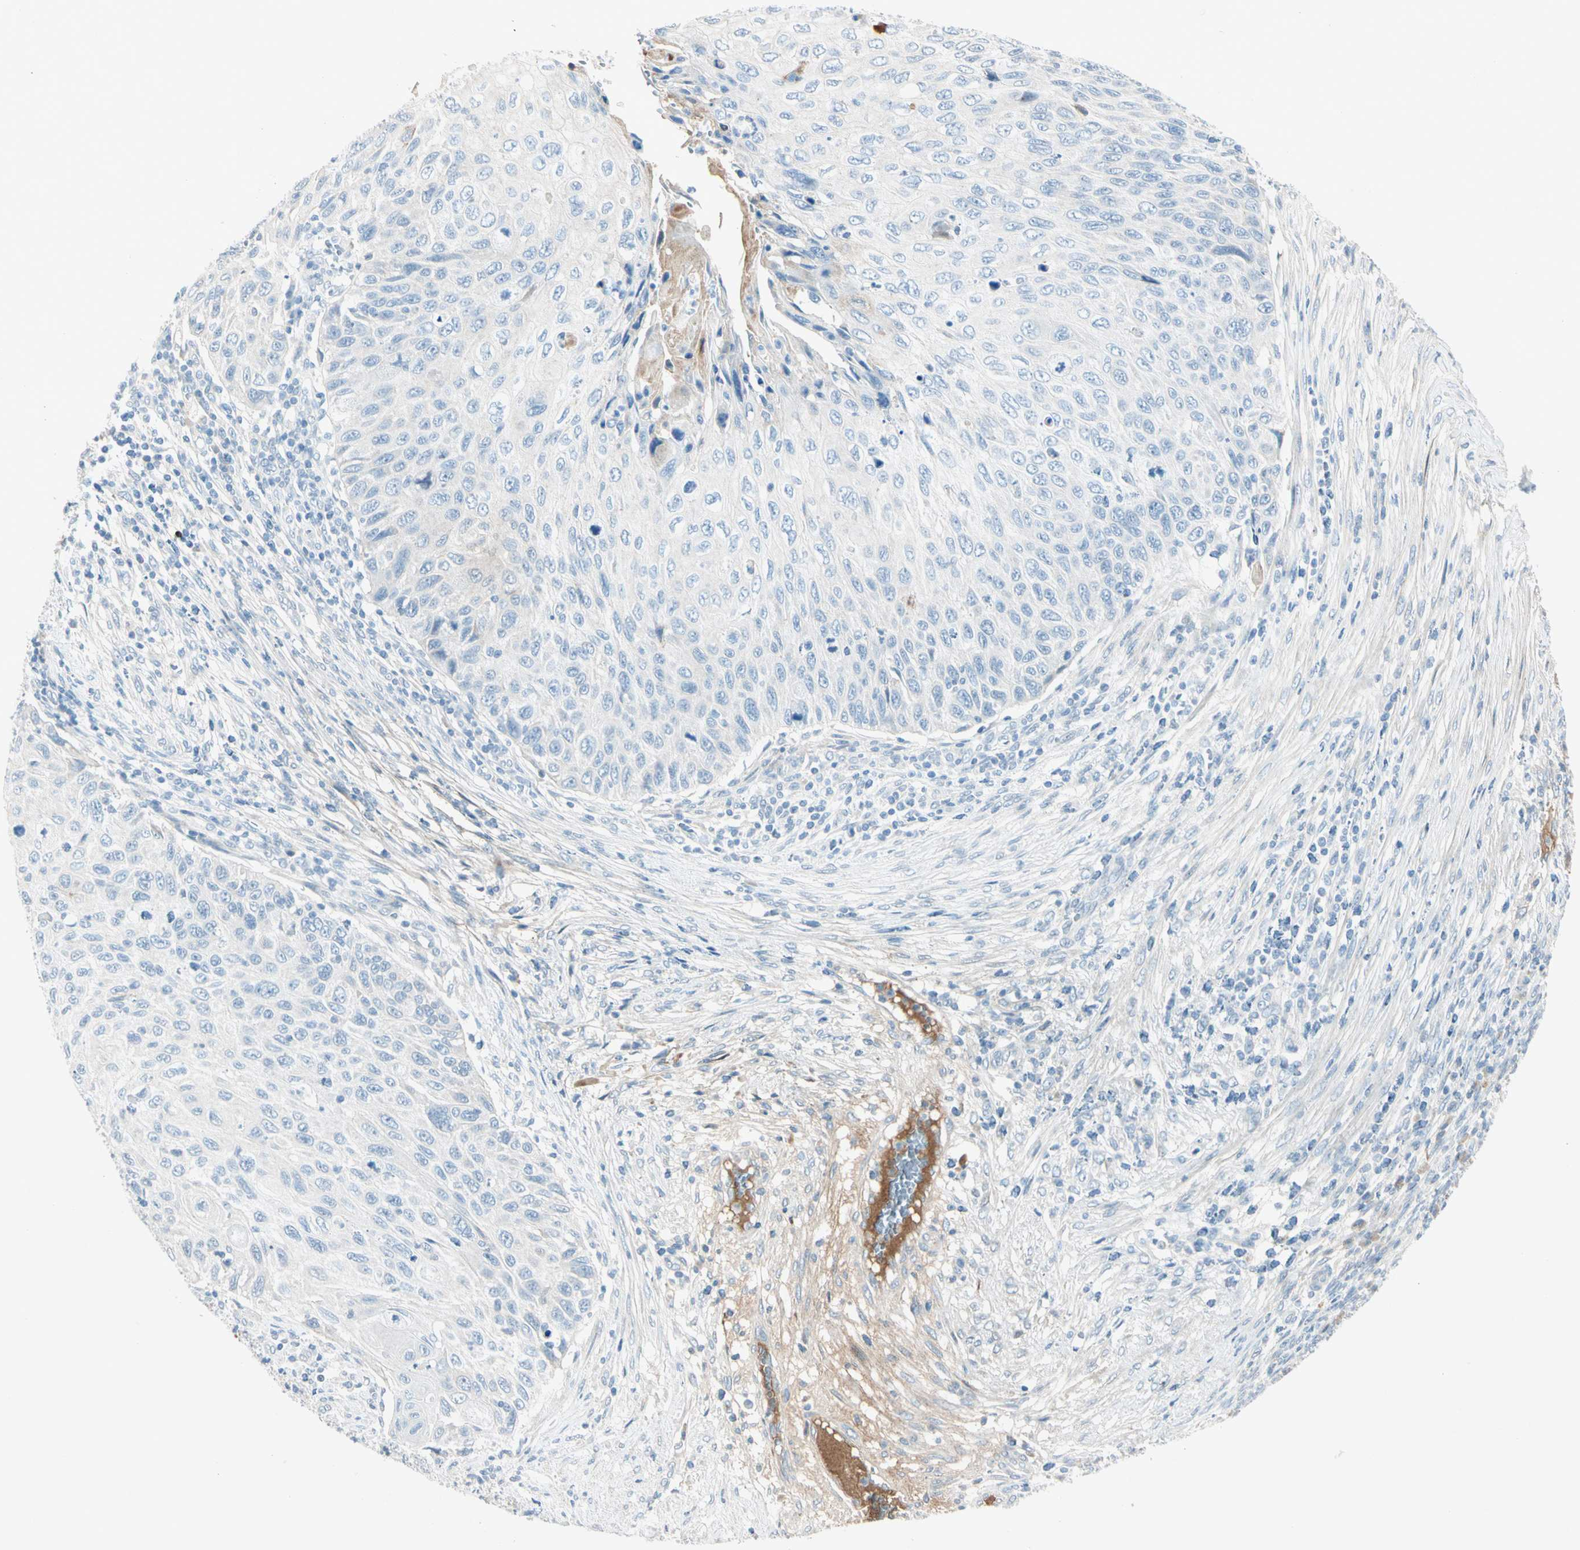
{"staining": {"intensity": "negative", "quantity": "none", "location": "none"}, "tissue": "cervical cancer", "cell_type": "Tumor cells", "image_type": "cancer", "snomed": [{"axis": "morphology", "description": "Squamous cell carcinoma, NOS"}, {"axis": "topography", "description": "Cervix"}], "caption": "Photomicrograph shows no significant protein positivity in tumor cells of cervical squamous cell carcinoma.", "gene": "SERPIND1", "patient": {"sex": "female", "age": 70}}